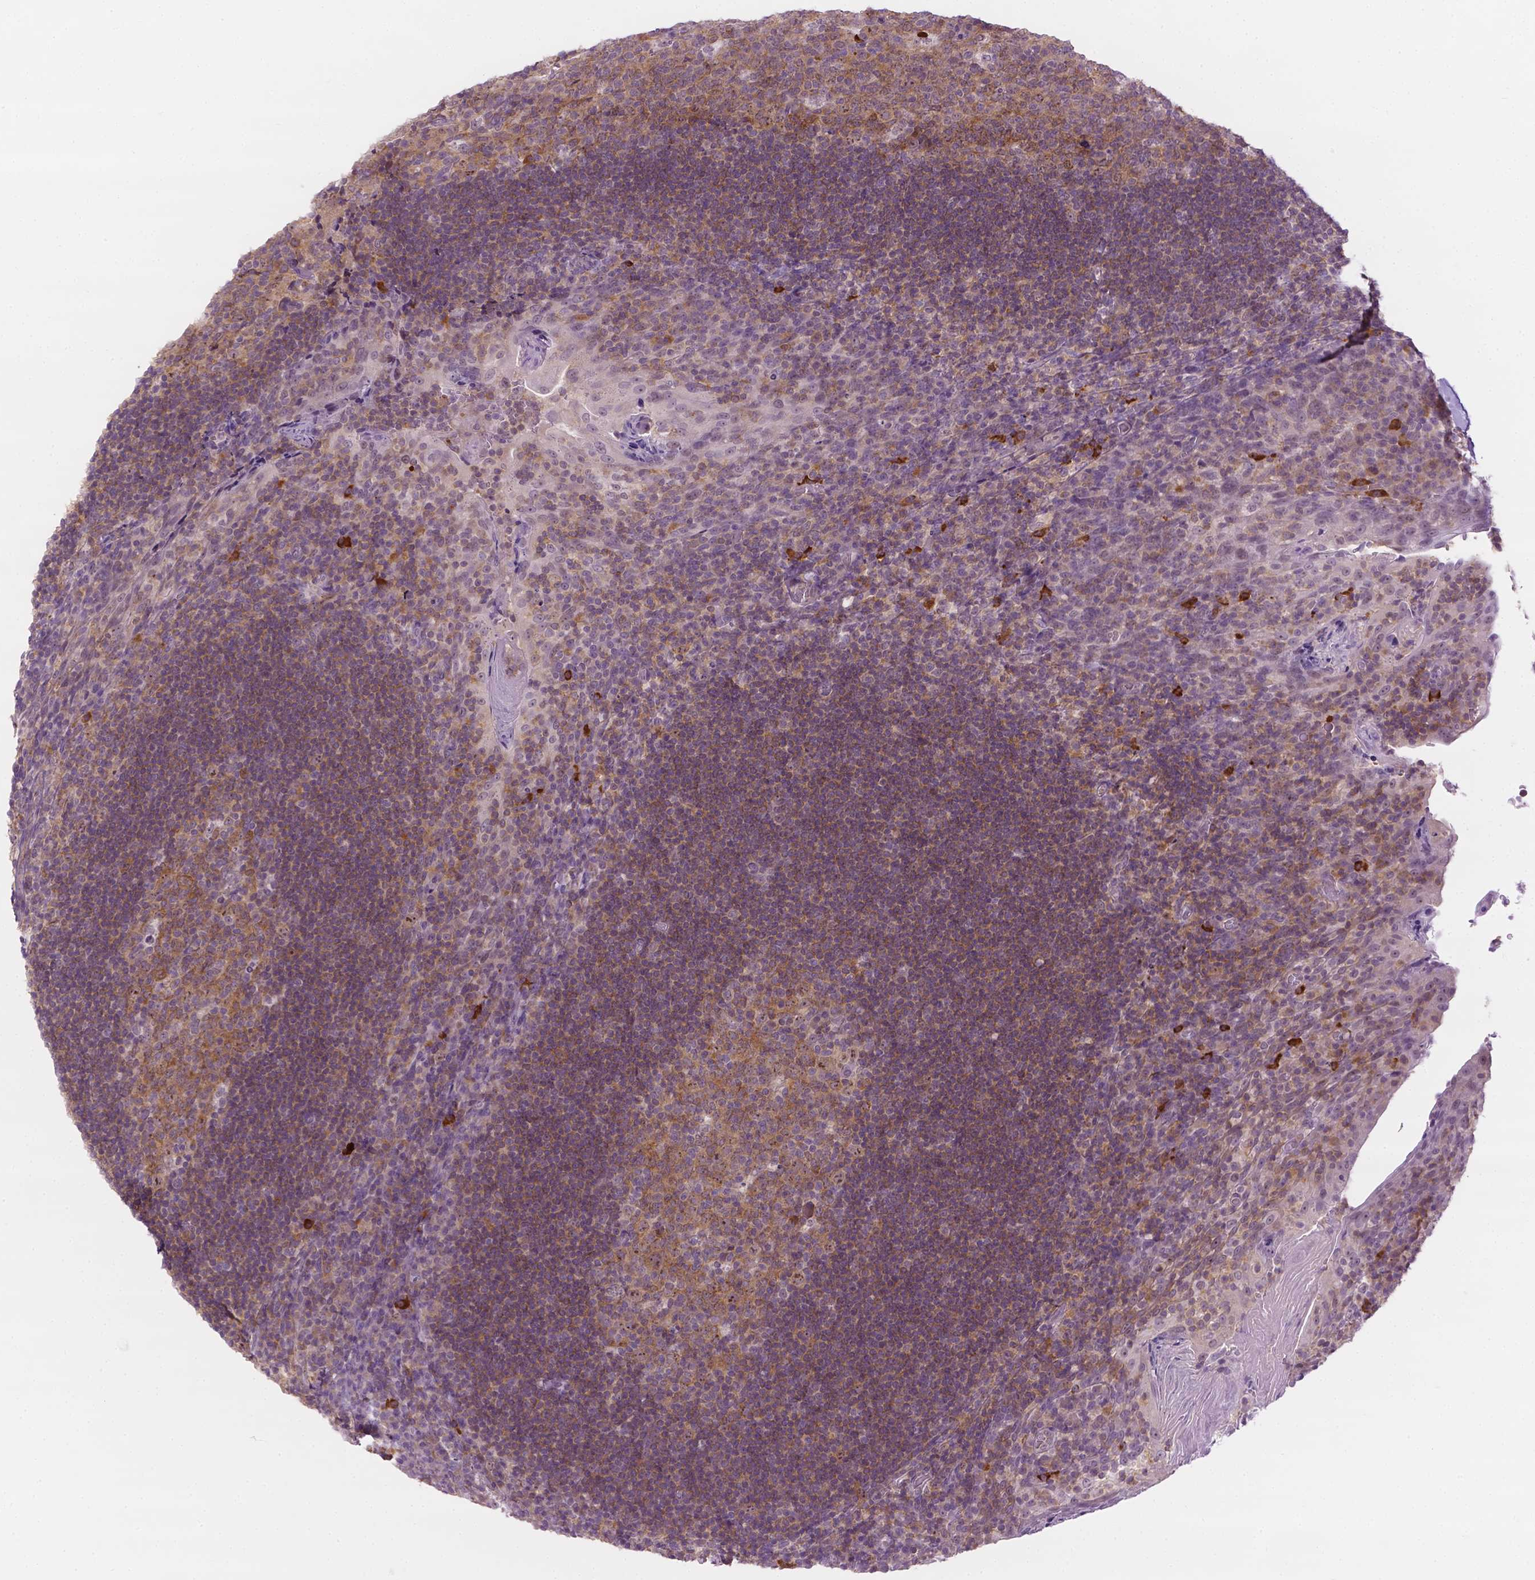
{"staining": {"intensity": "moderate", "quantity": "25%-75%", "location": "cytoplasmic/membranous"}, "tissue": "tonsil", "cell_type": "Germinal center cells", "image_type": "normal", "snomed": [{"axis": "morphology", "description": "Normal tissue, NOS"}, {"axis": "topography", "description": "Tonsil"}], "caption": "High-power microscopy captured an IHC photomicrograph of benign tonsil, revealing moderate cytoplasmic/membranous expression in approximately 25%-75% of germinal center cells. (Brightfield microscopy of DAB IHC at high magnification).", "gene": "DENND4A", "patient": {"sex": "male", "age": 17}}